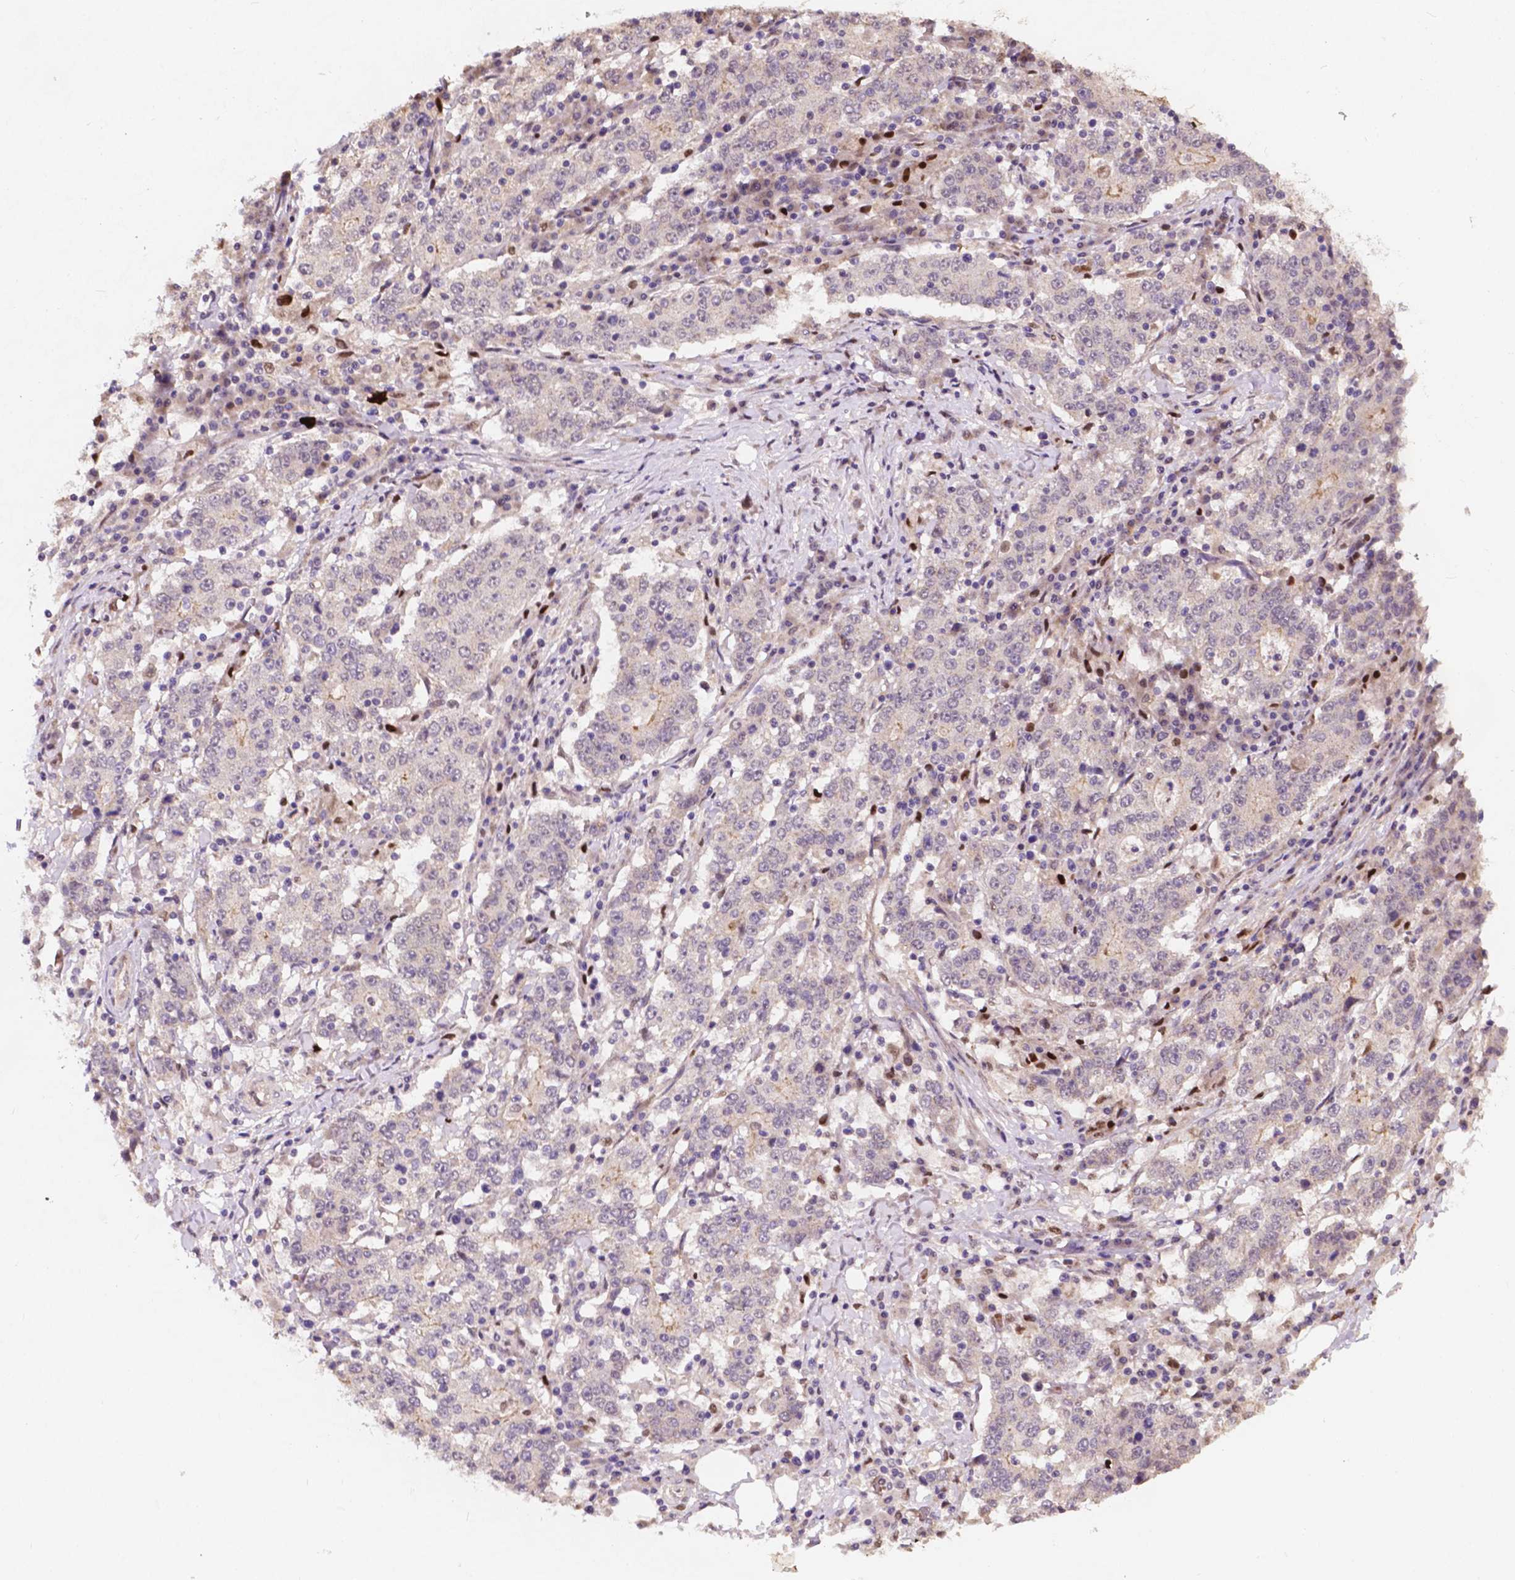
{"staining": {"intensity": "weak", "quantity": "<25%", "location": "cytoplasmic/membranous"}, "tissue": "stomach cancer", "cell_type": "Tumor cells", "image_type": "cancer", "snomed": [{"axis": "morphology", "description": "Adenocarcinoma, NOS"}, {"axis": "topography", "description": "Stomach"}], "caption": "Adenocarcinoma (stomach) was stained to show a protein in brown. There is no significant expression in tumor cells.", "gene": "DUSP16", "patient": {"sex": "male", "age": 59}}